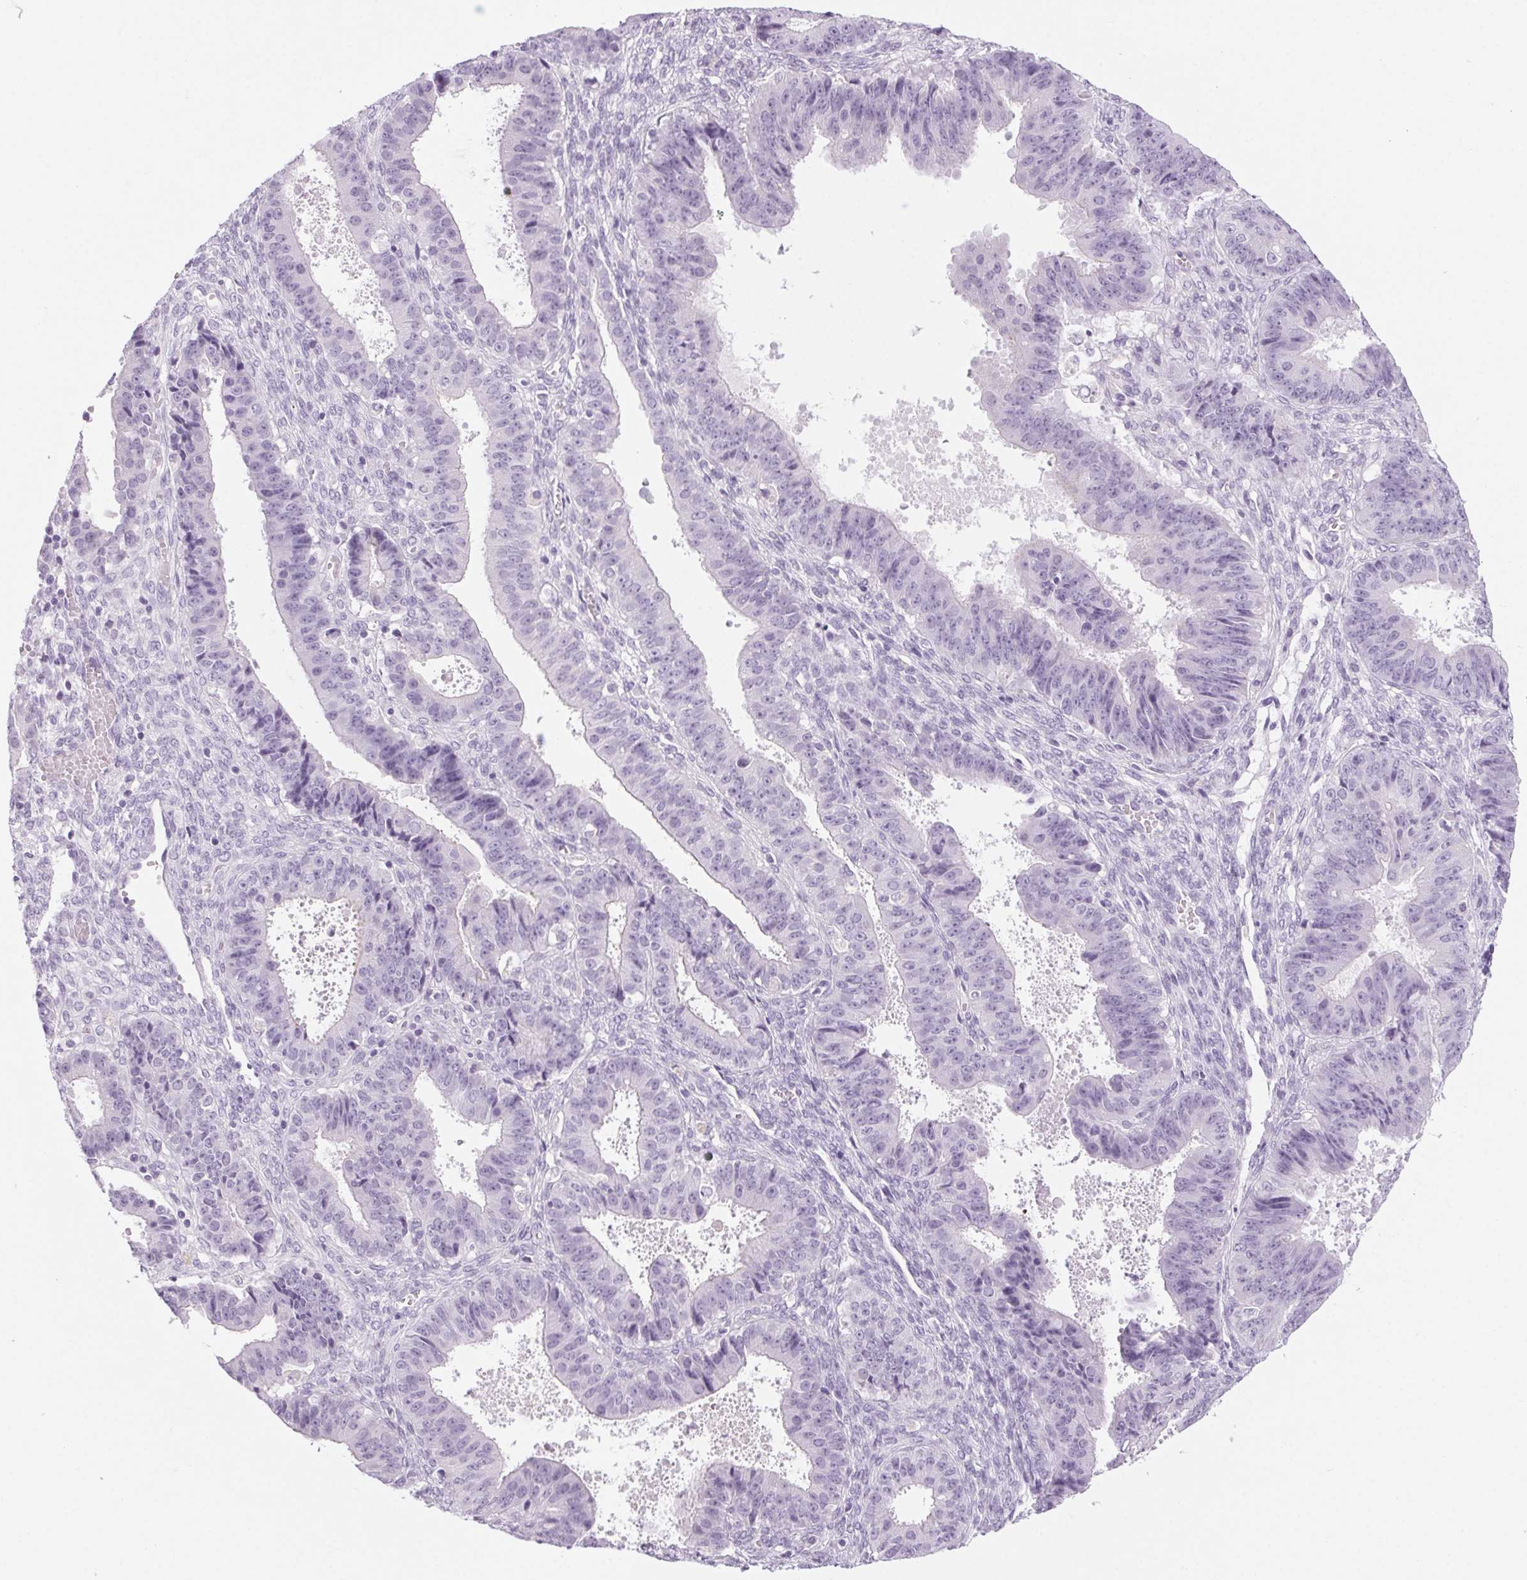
{"staining": {"intensity": "negative", "quantity": "none", "location": "none"}, "tissue": "ovarian cancer", "cell_type": "Tumor cells", "image_type": "cancer", "snomed": [{"axis": "morphology", "description": "Carcinoma, endometroid"}, {"axis": "topography", "description": "Ovary"}], "caption": "Immunohistochemical staining of human ovarian endometroid carcinoma exhibits no significant positivity in tumor cells.", "gene": "LRP2", "patient": {"sex": "female", "age": 42}}